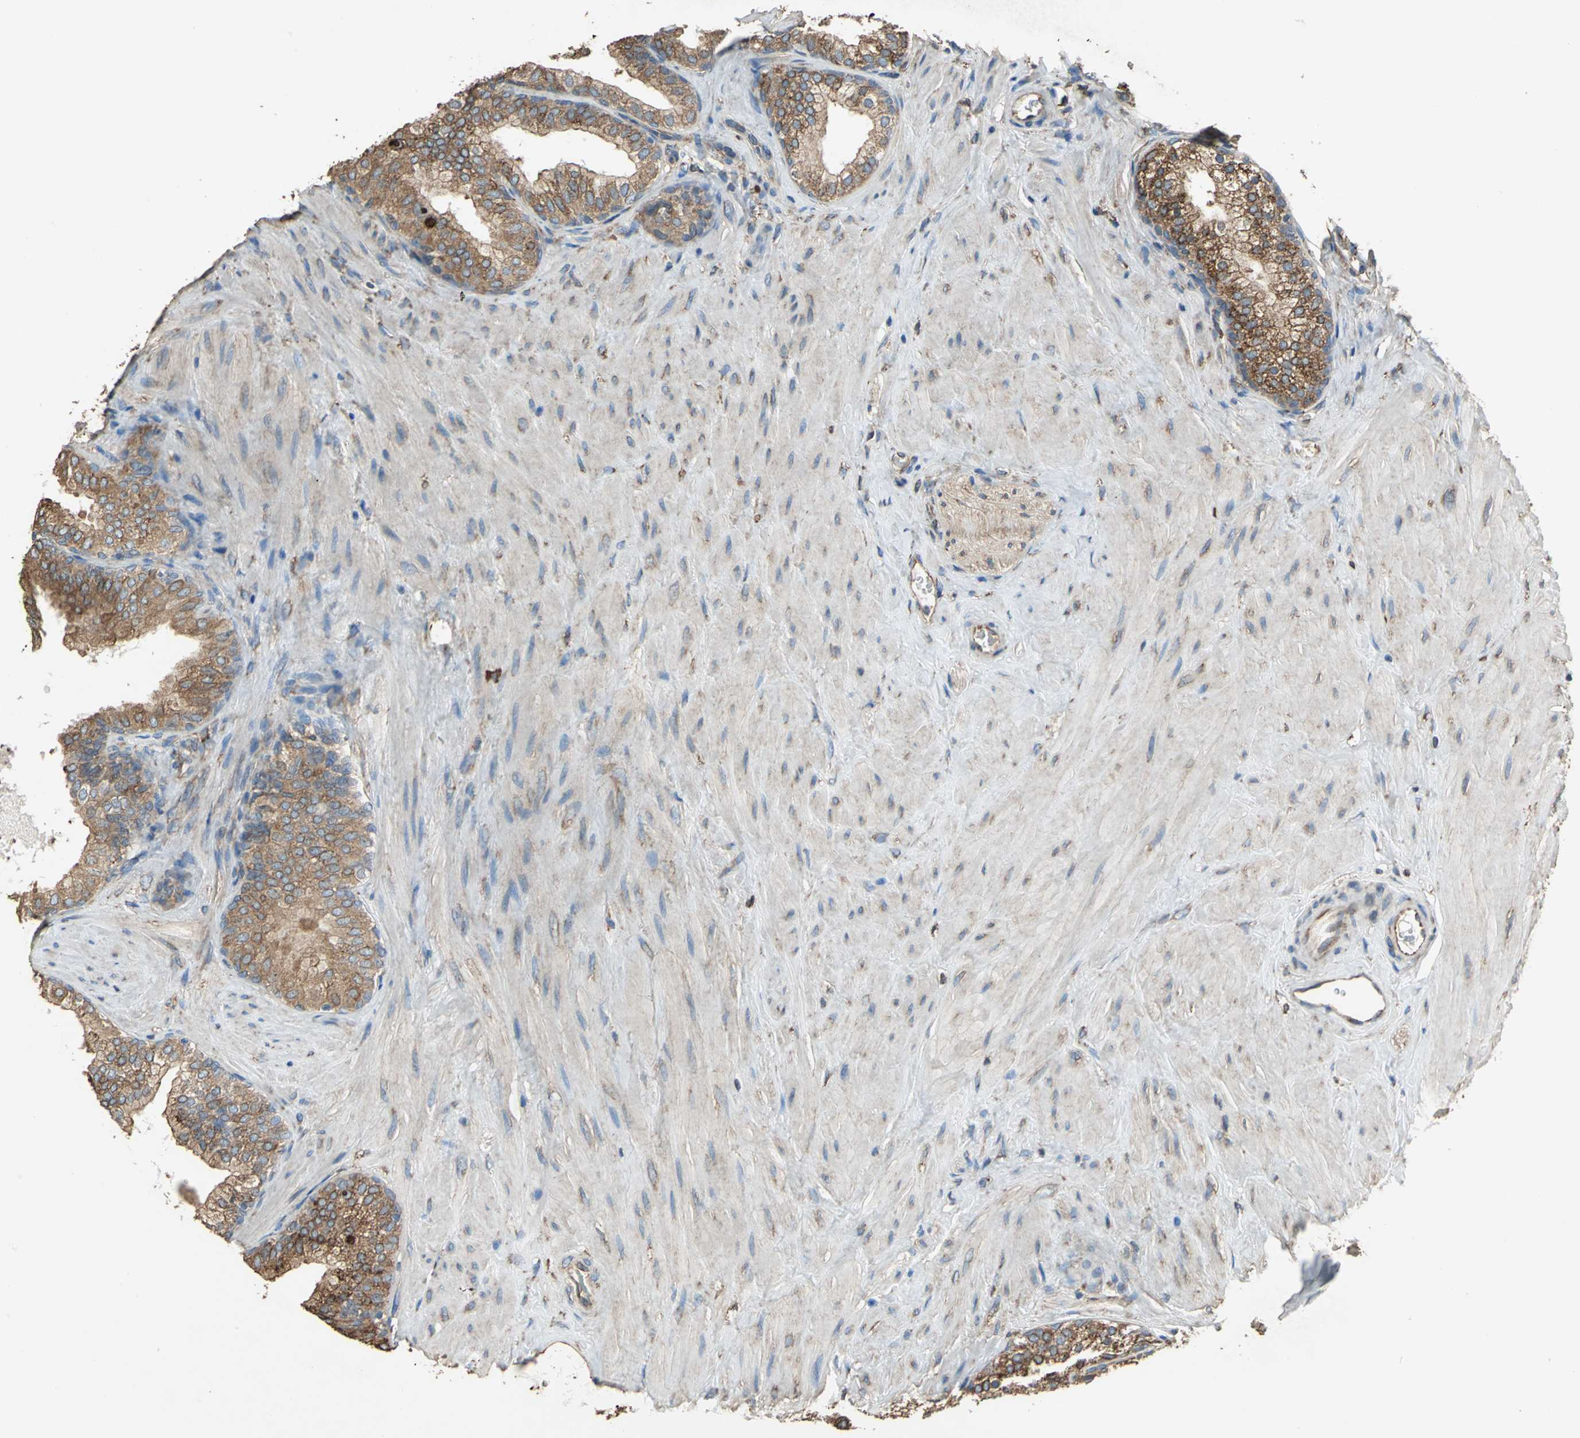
{"staining": {"intensity": "strong", "quantity": ">75%", "location": "cytoplasmic/membranous"}, "tissue": "prostate", "cell_type": "Glandular cells", "image_type": "normal", "snomed": [{"axis": "morphology", "description": "Normal tissue, NOS"}, {"axis": "topography", "description": "Prostate"}], "caption": "Protein analysis of benign prostate exhibits strong cytoplasmic/membranous expression in about >75% of glandular cells. (DAB (3,3'-diaminobenzidine) IHC with brightfield microscopy, high magnification).", "gene": "GPANK1", "patient": {"sex": "male", "age": 60}}